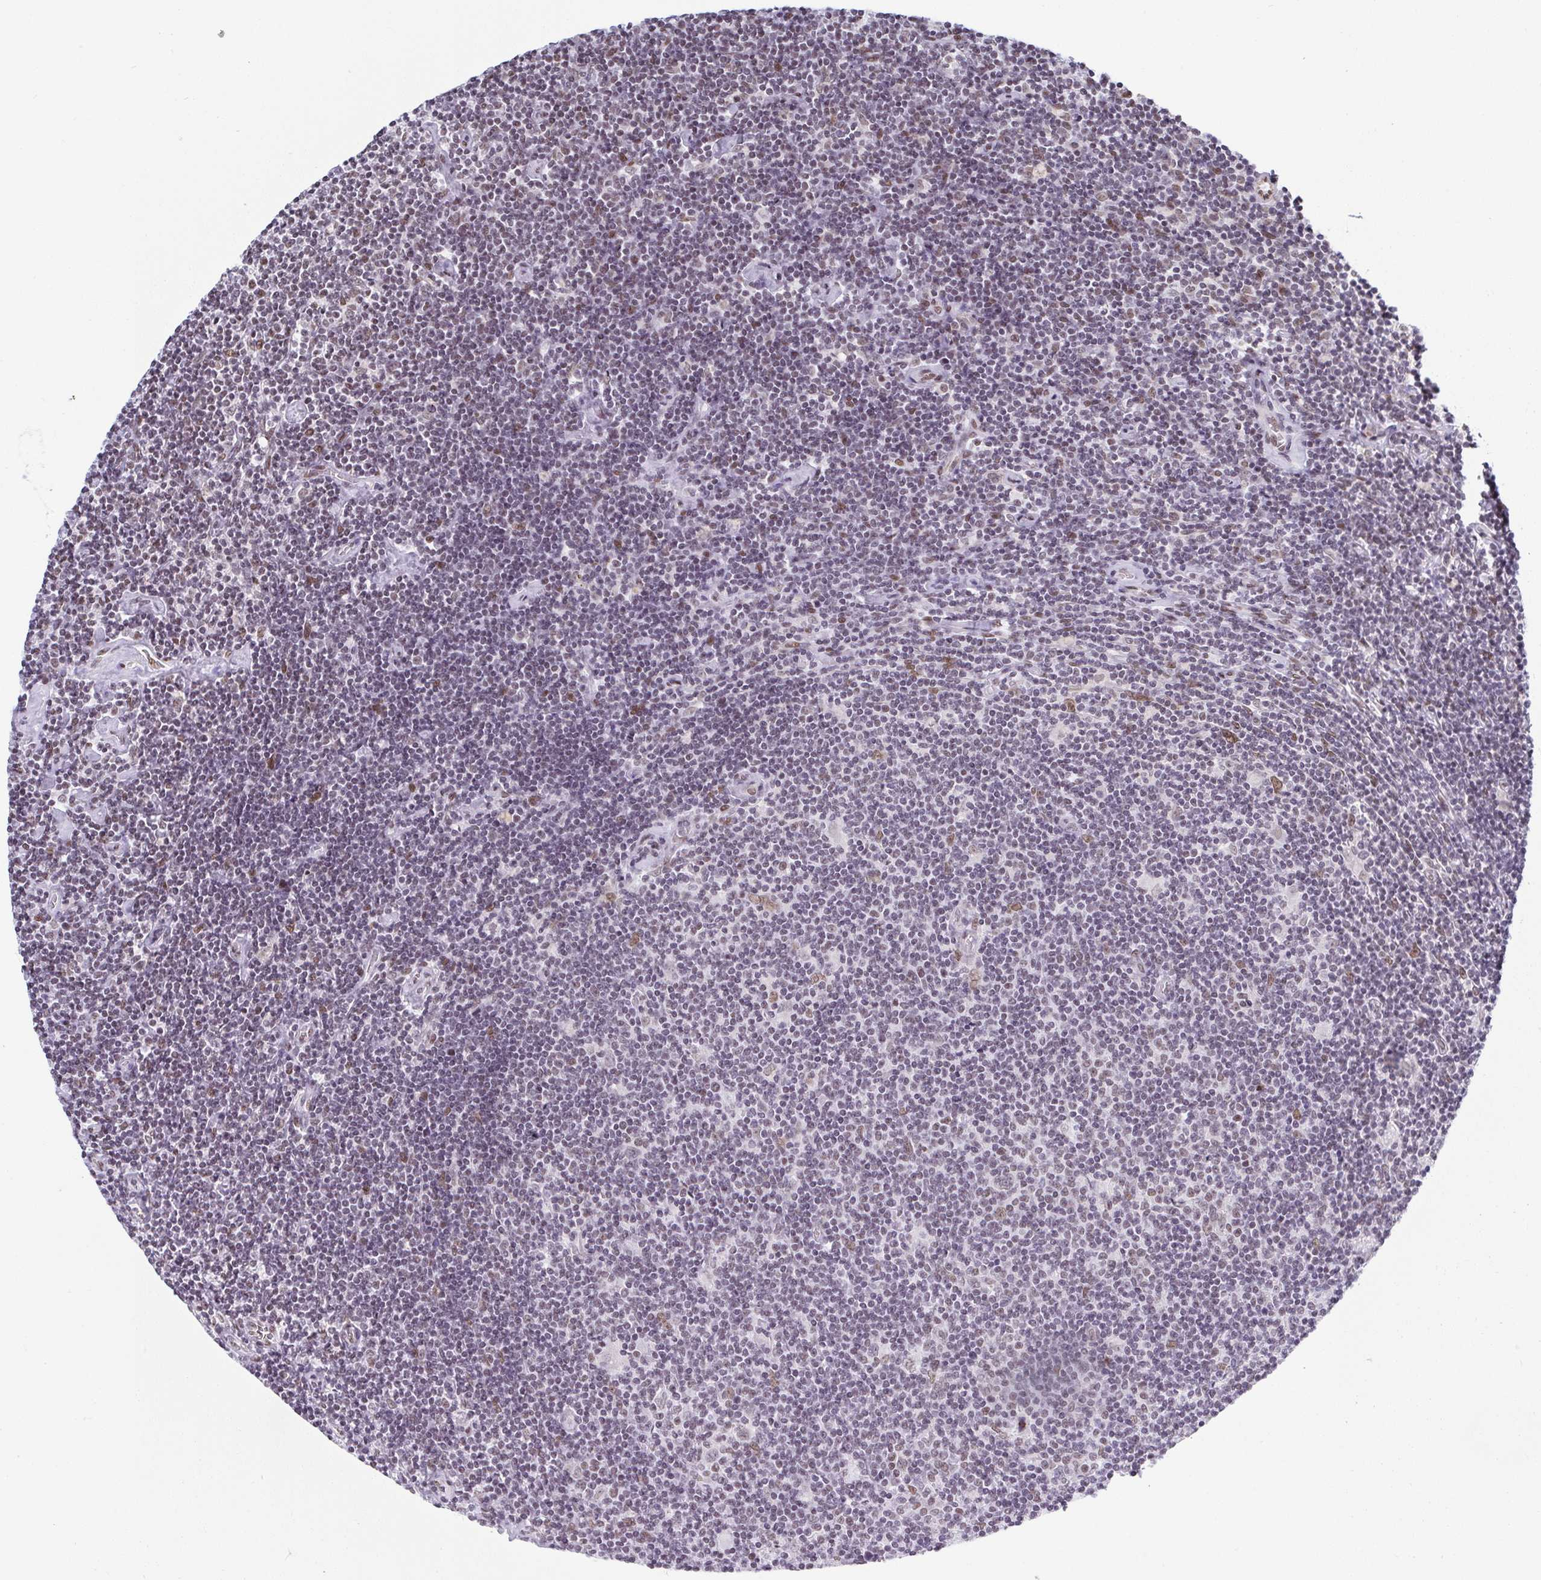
{"staining": {"intensity": "weak", "quantity": "<25%", "location": "nuclear"}, "tissue": "lymphoma", "cell_type": "Tumor cells", "image_type": "cancer", "snomed": [{"axis": "morphology", "description": "Hodgkin's disease, NOS"}, {"axis": "topography", "description": "Lymph node"}], "caption": "This is an immunohistochemistry micrograph of Hodgkin's disease. There is no staining in tumor cells.", "gene": "SLC7A10", "patient": {"sex": "male", "age": 40}}